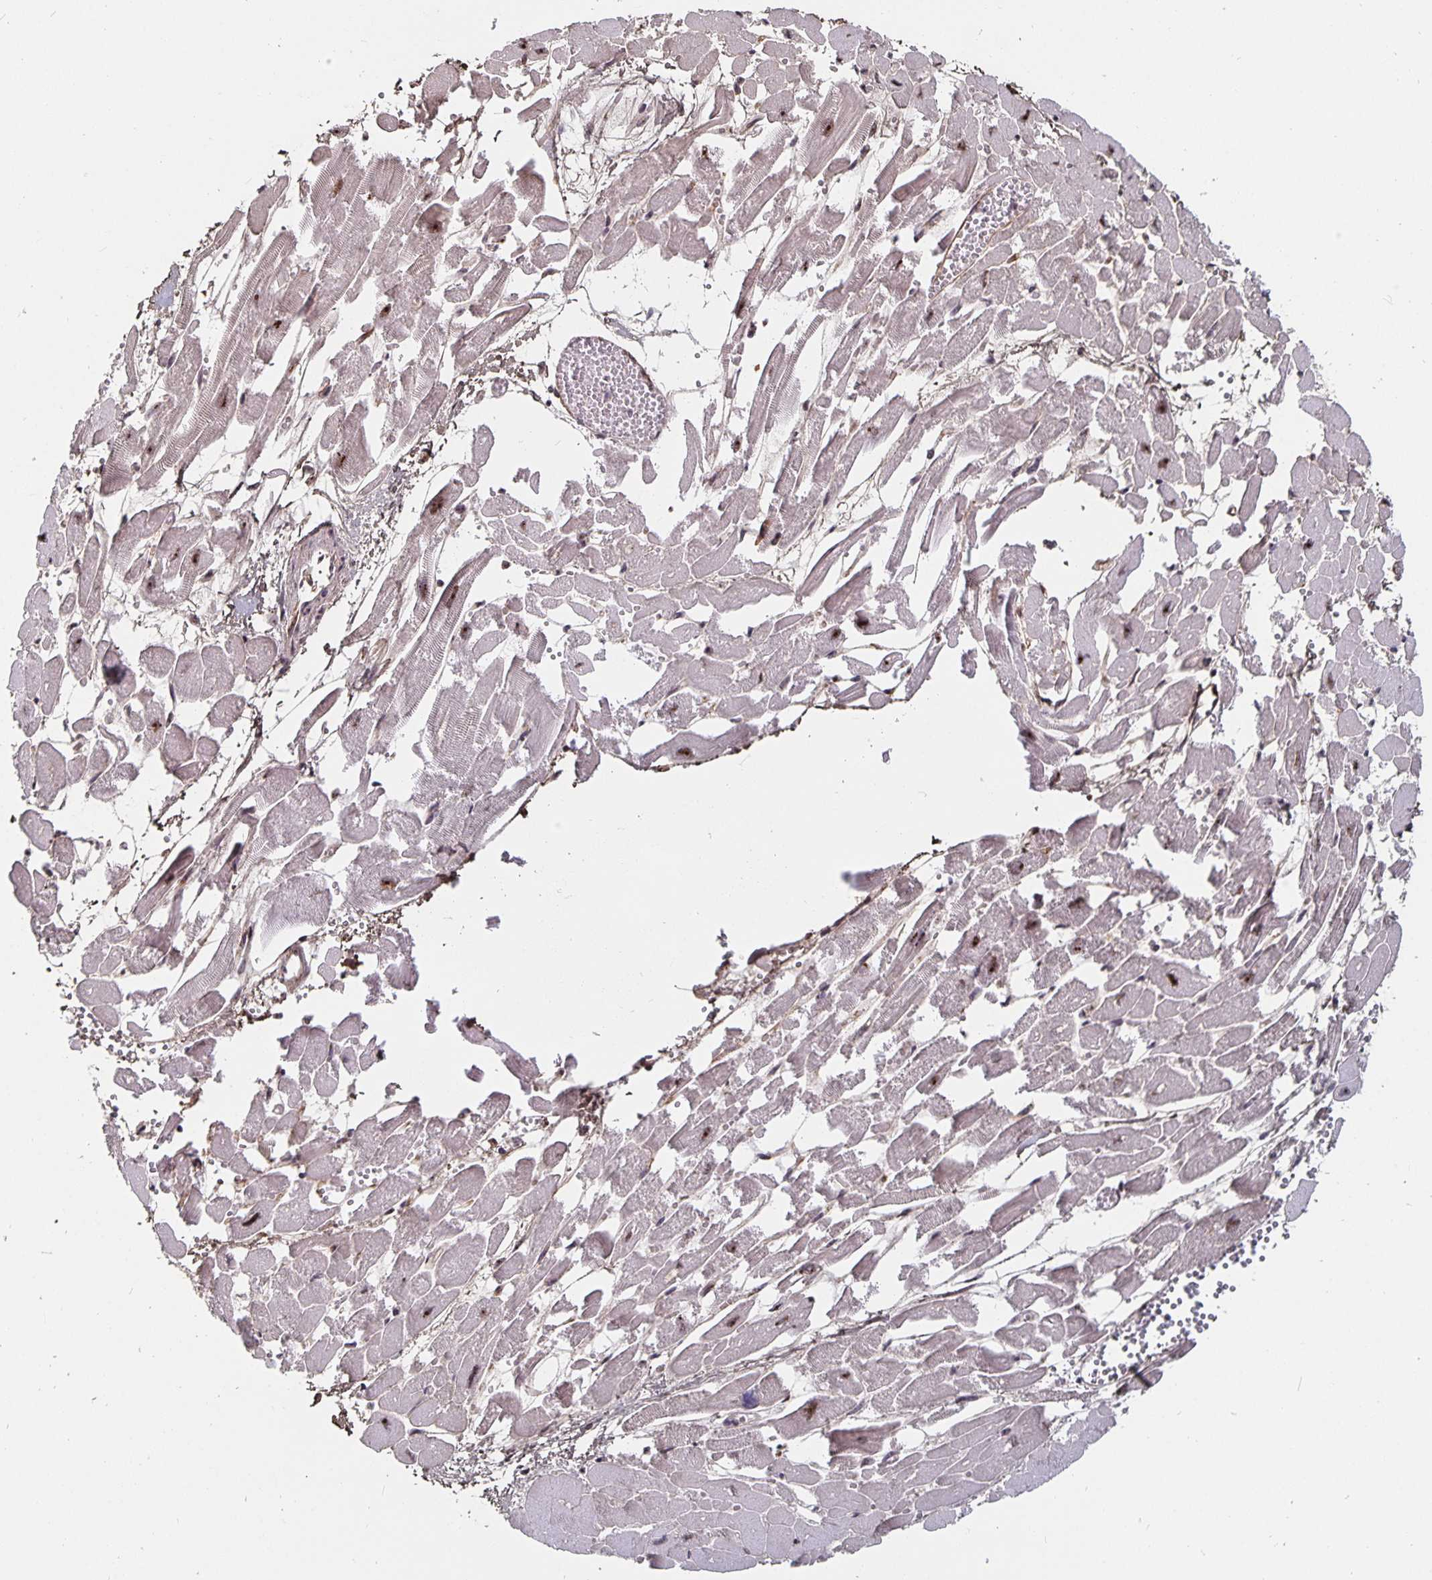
{"staining": {"intensity": "strong", "quantity": ">75%", "location": "nuclear"}, "tissue": "heart muscle", "cell_type": "Cardiomyocytes", "image_type": "normal", "snomed": [{"axis": "morphology", "description": "Normal tissue, NOS"}, {"axis": "topography", "description": "Heart"}], "caption": "Brown immunohistochemical staining in normal heart muscle reveals strong nuclear expression in about >75% of cardiomyocytes.", "gene": "LAS1L", "patient": {"sex": "female", "age": 52}}